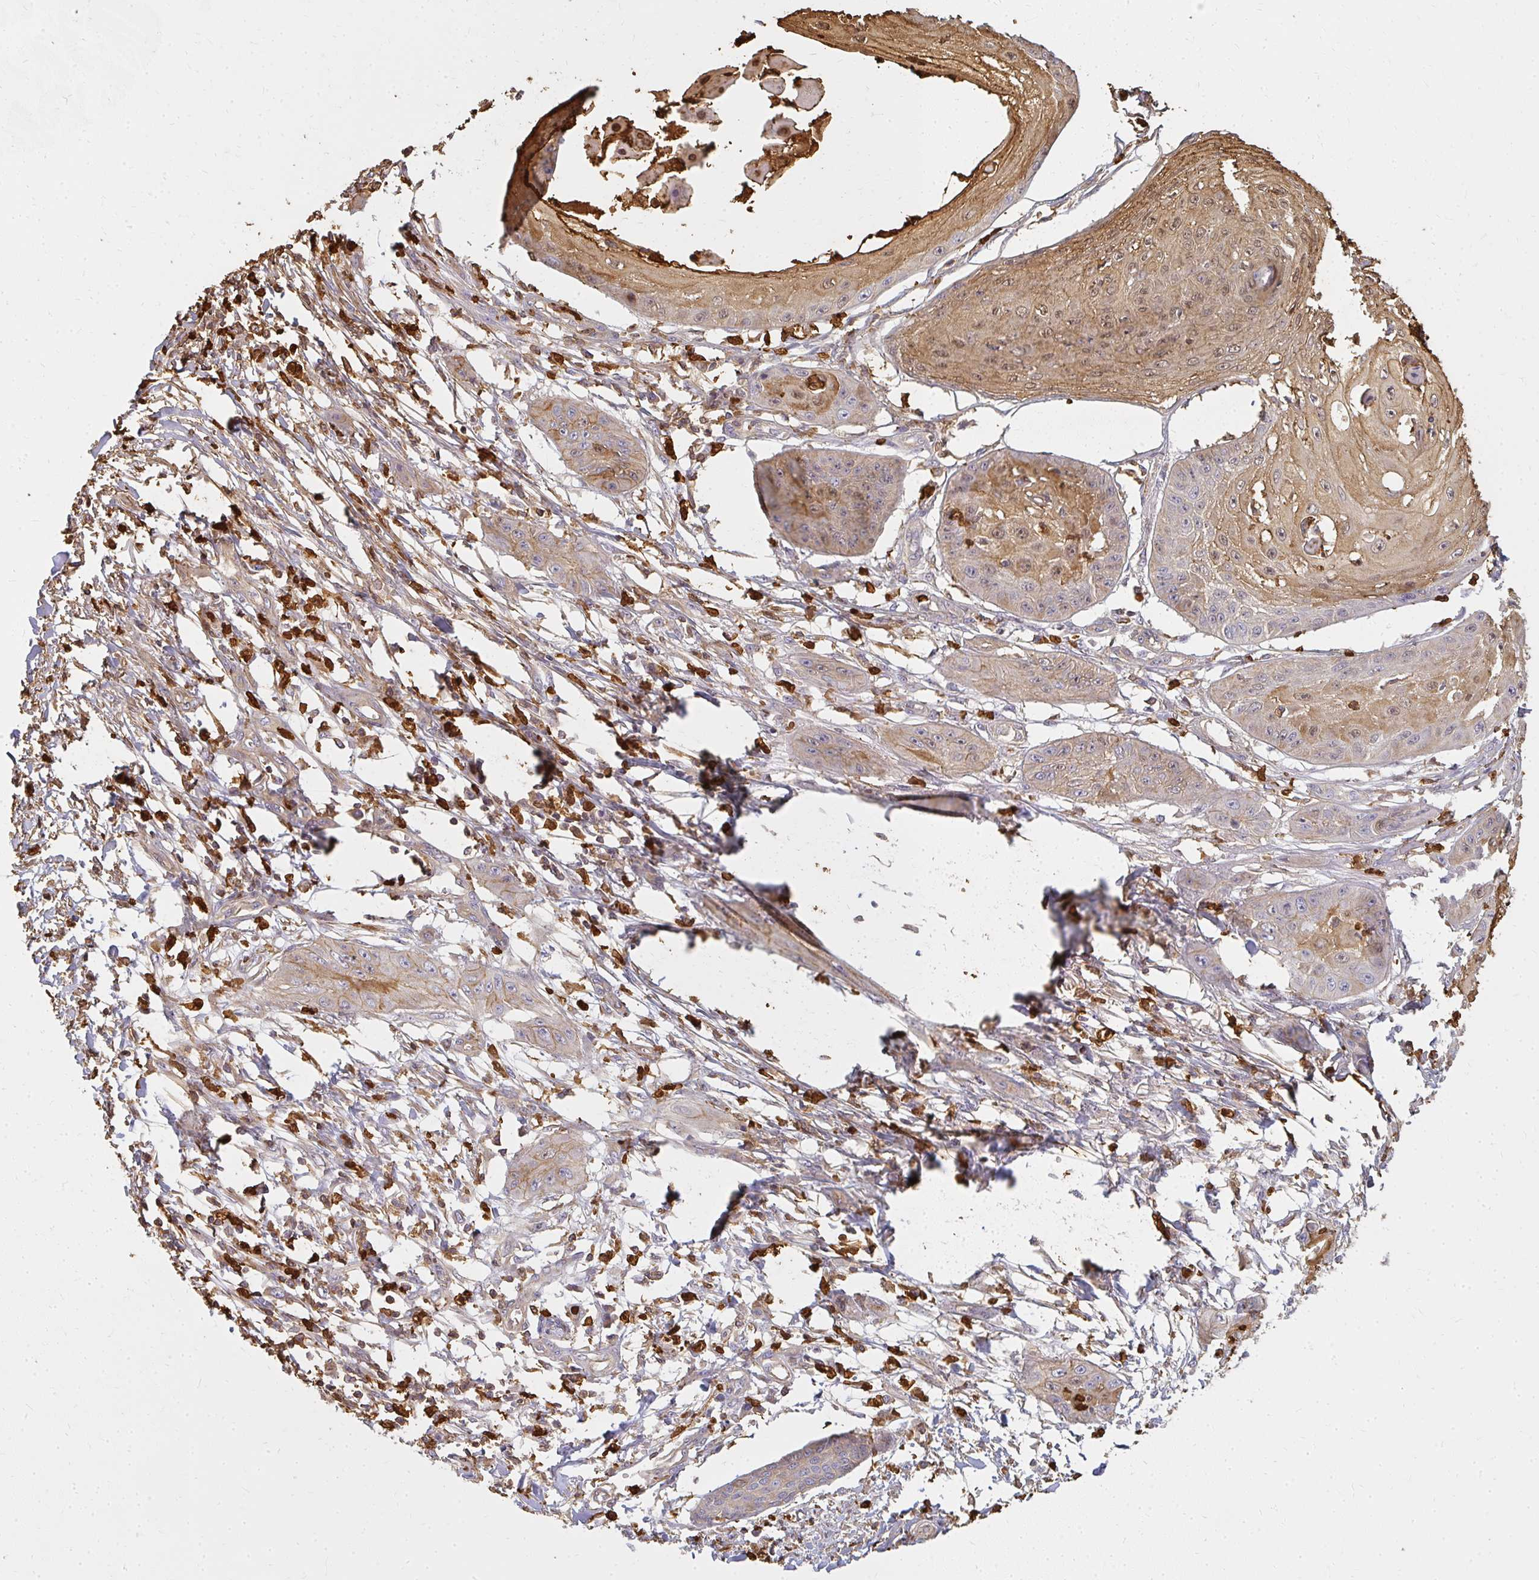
{"staining": {"intensity": "moderate", "quantity": "25%-75%", "location": "cytoplasmic/membranous,nuclear"}, "tissue": "skin cancer", "cell_type": "Tumor cells", "image_type": "cancer", "snomed": [{"axis": "morphology", "description": "Squamous cell carcinoma, NOS"}, {"axis": "topography", "description": "Skin"}], "caption": "Immunohistochemistry (IHC) staining of skin squamous cell carcinoma, which displays medium levels of moderate cytoplasmic/membranous and nuclear staining in approximately 25%-75% of tumor cells indicating moderate cytoplasmic/membranous and nuclear protein expression. The staining was performed using DAB (3,3'-diaminobenzidine) (brown) for protein detection and nuclei were counterstained in hematoxylin (blue).", "gene": "CNTRL", "patient": {"sex": "male", "age": 70}}